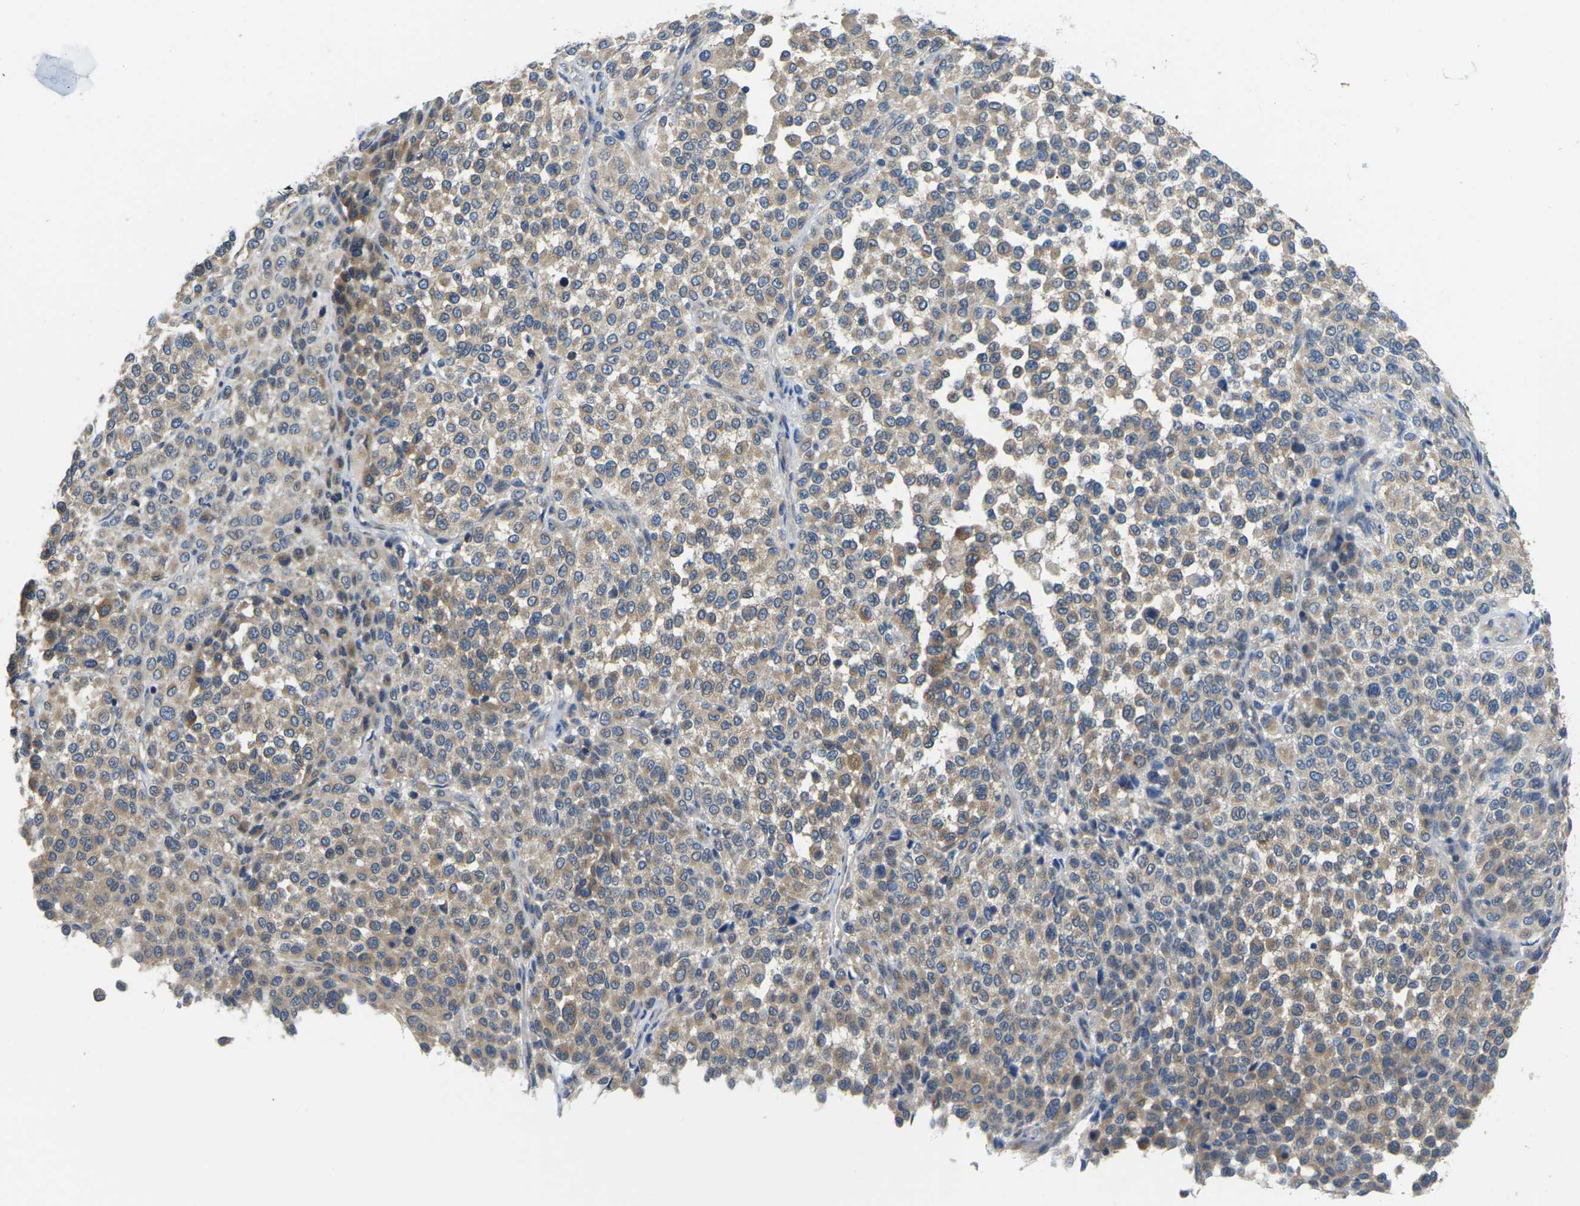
{"staining": {"intensity": "weak", "quantity": ">75%", "location": "cytoplasmic/membranous"}, "tissue": "melanoma", "cell_type": "Tumor cells", "image_type": "cancer", "snomed": [{"axis": "morphology", "description": "Malignant melanoma, Metastatic site"}, {"axis": "topography", "description": "Pancreas"}], "caption": "A brown stain labels weak cytoplasmic/membranous positivity of a protein in melanoma tumor cells.", "gene": "TMCC2", "patient": {"sex": "female", "age": 30}}